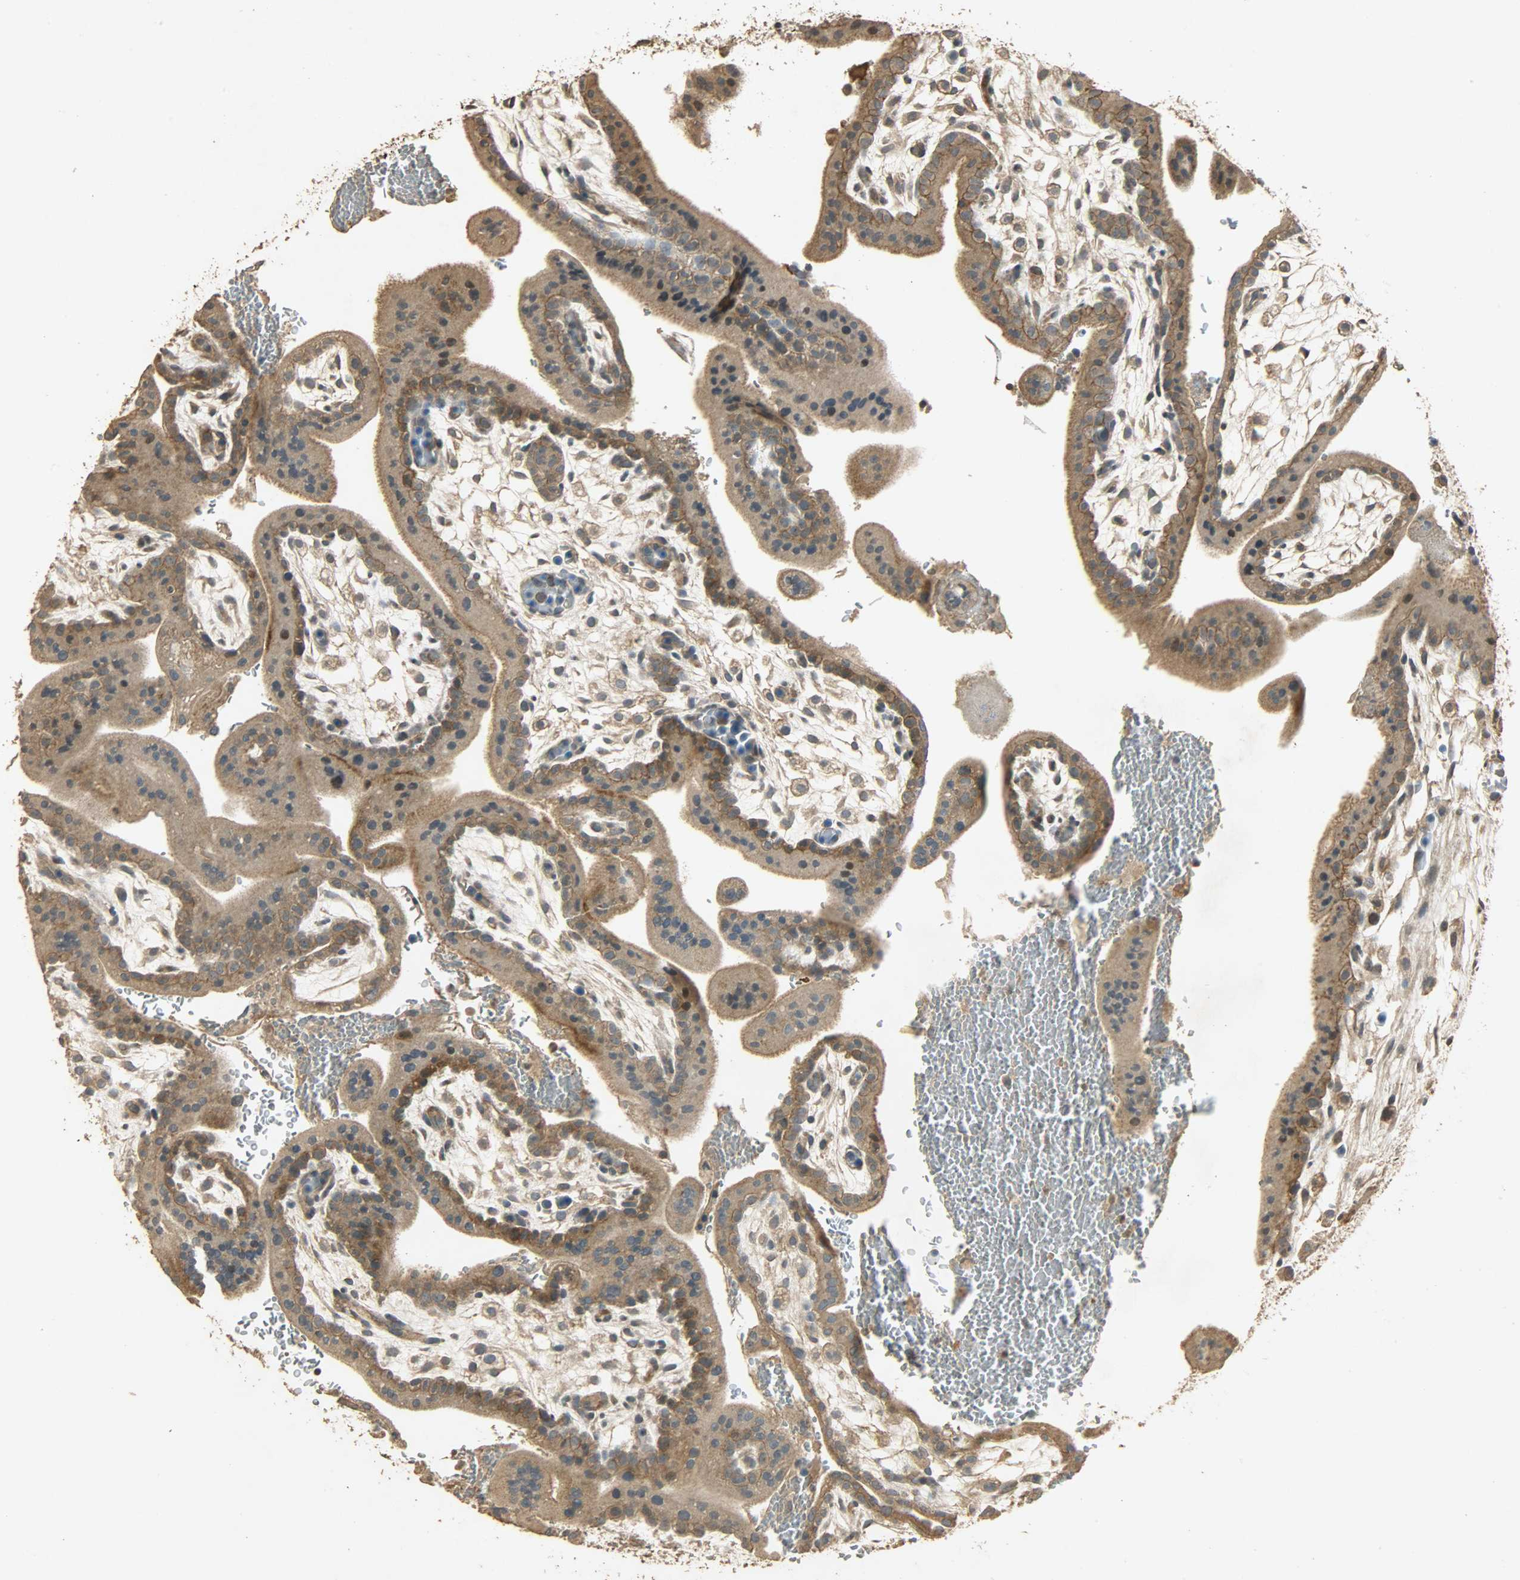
{"staining": {"intensity": "moderate", "quantity": ">75%", "location": "cytoplasmic/membranous"}, "tissue": "placenta", "cell_type": "Decidual cells", "image_type": "normal", "snomed": [{"axis": "morphology", "description": "Normal tissue, NOS"}, {"axis": "topography", "description": "Placenta"}], "caption": "DAB immunohistochemical staining of normal human placenta demonstrates moderate cytoplasmic/membranous protein expression in about >75% of decidual cells. The staining was performed using DAB to visualize the protein expression in brown, while the nuclei were stained in blue with hematoxylin (Magnification: 20x).", "gene": "ATP2B1", "patient": {"sex": "female", "age": 35}}